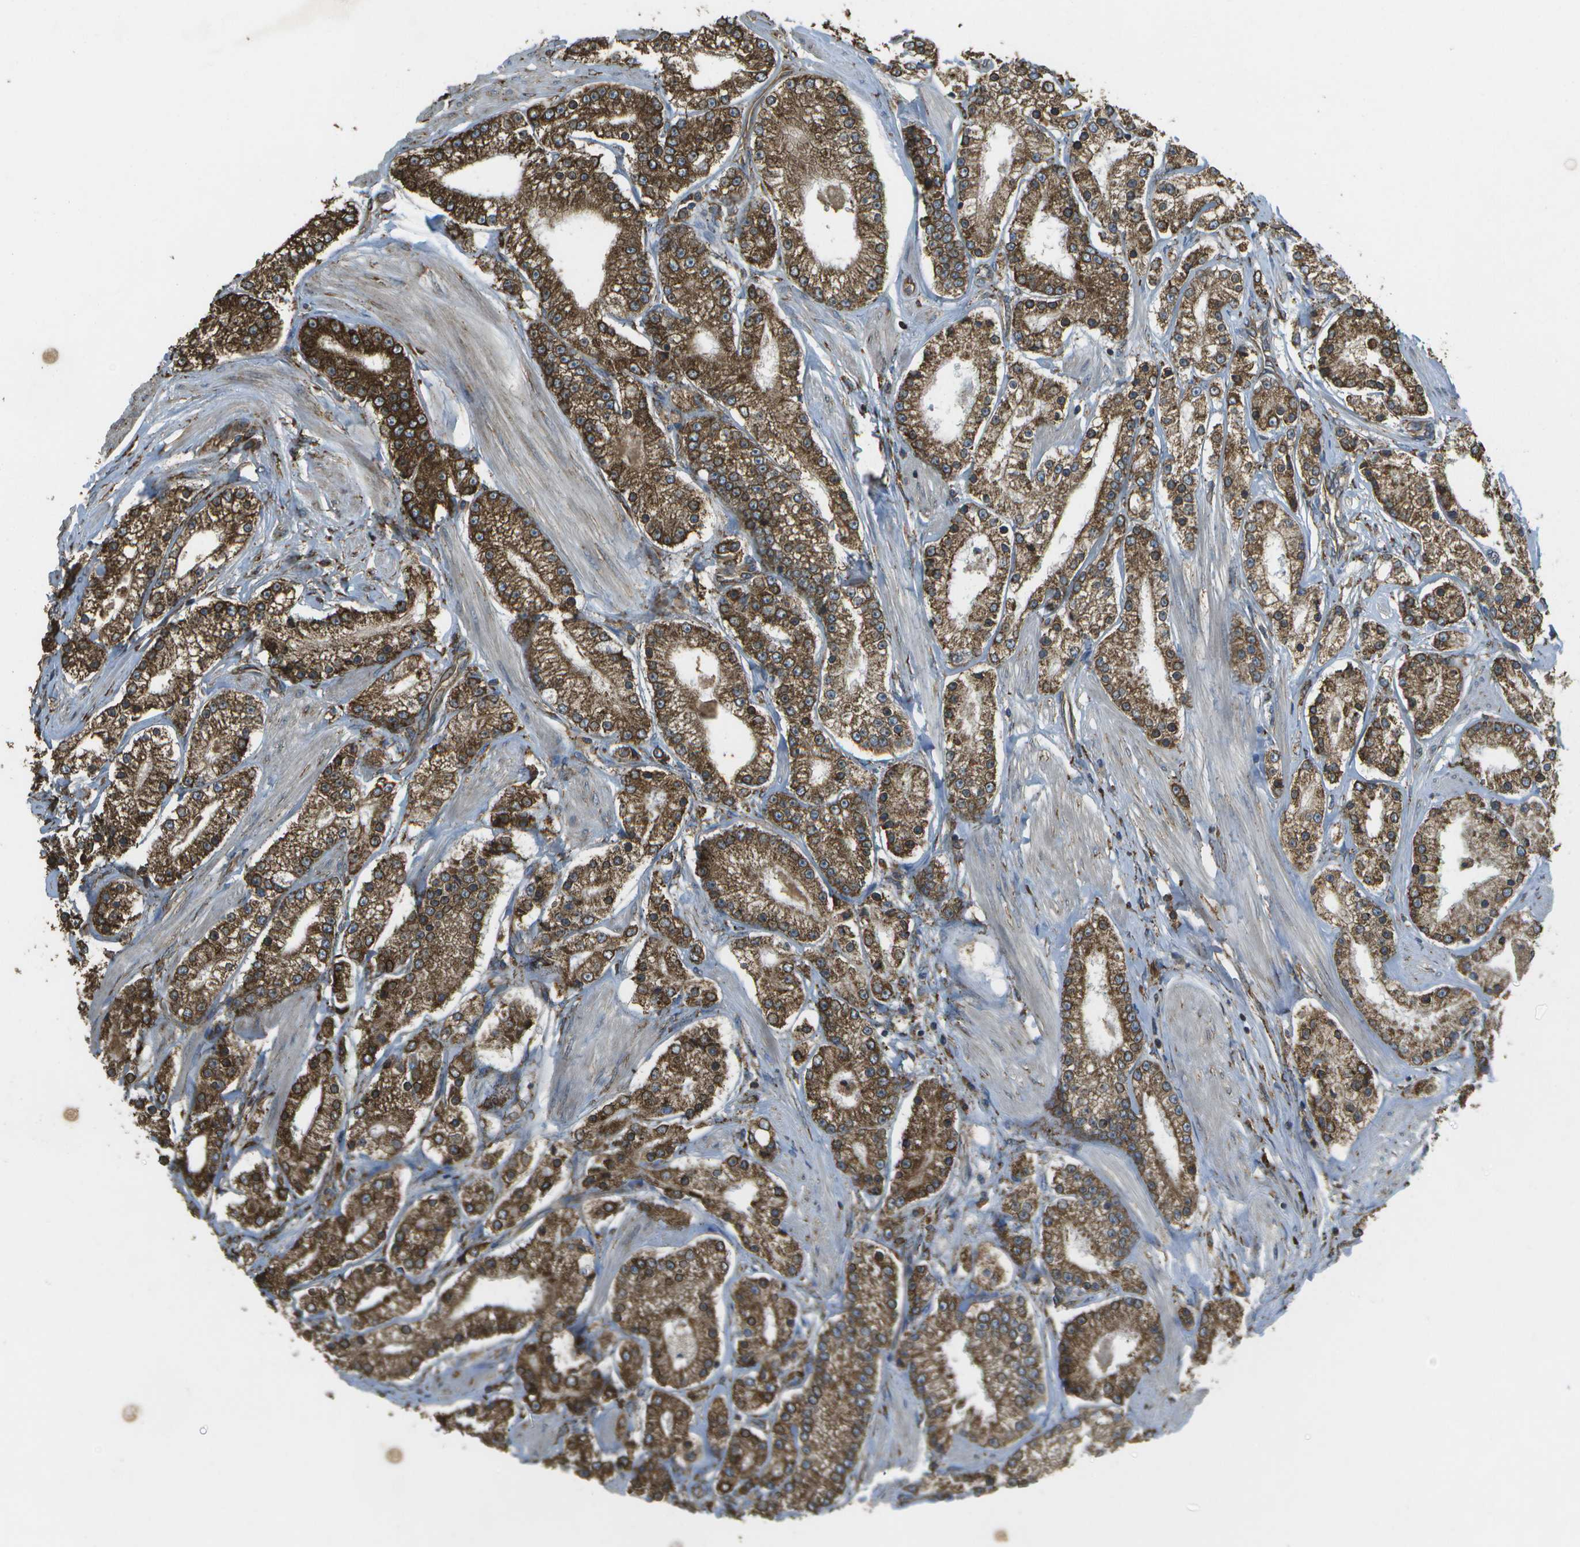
{"staining": {"intensity": "strong", "quantity": ">75%", "location": "cytoplasmic/membranous"}, "tissue": "prostate cancer", "cell_type": "Tumor cells", "image_type": "cancer", "snomed": [{"axis": "morphology", "description": "Adenocarcinoma, Low grade"}, {"axis": "topography", "description": "Prostate"}], "caption": "DAB (3,3'-diaminobenzidine) immunohistochemical staining of prostate cancer shows strong cytoplasmic/membranous protein staining in about >75% of tumor cells.", "gene": "PDIA4", "patient": {"sex": "male", "age": 63}}